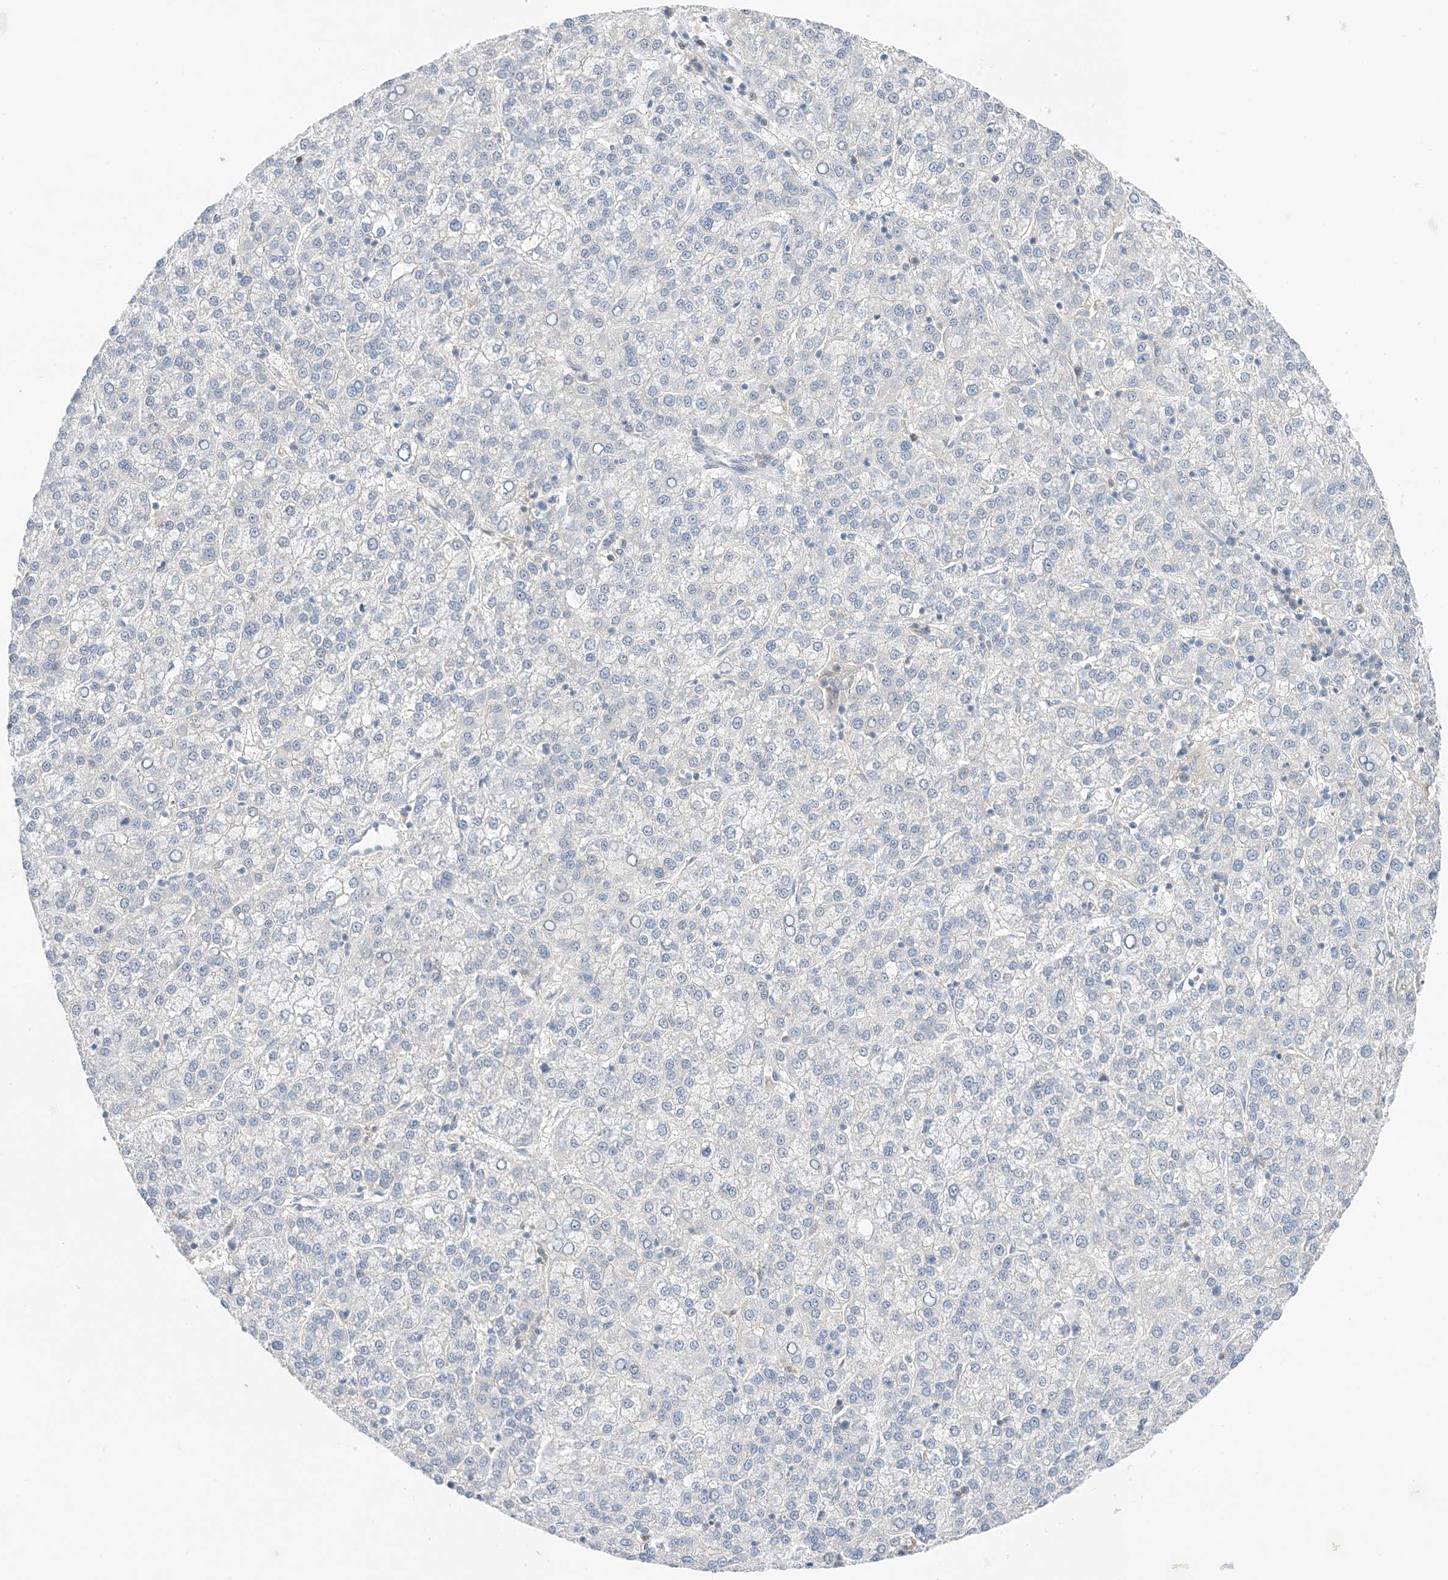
{"staining": {"intensity": "negative", "quantity": "none", "location": "none"}, "tissue": "liver cancer", "cell_type": "Tumor cells", "image_type": "cancer", "snomed": [{"axis": "morphology", "description": "Carcinoma, Hepatocellular, NOS"}, {"axis": "topography", "description": "Liver"}], "caption": "This is a histopathology image of immunohistochemistry (IHC) staining of hepatocellular carcinoma (liver), which shows no staining in tumor cells. The staining was performed using DAB (3,3'-diaminobenzidine) to visualize the protein expression in brown, while the nuclei were stained in blue with hematoxylin (Magnification: 20x).", "gene": "KIFBP", "patient": {"sex": "female", "age": 58}}